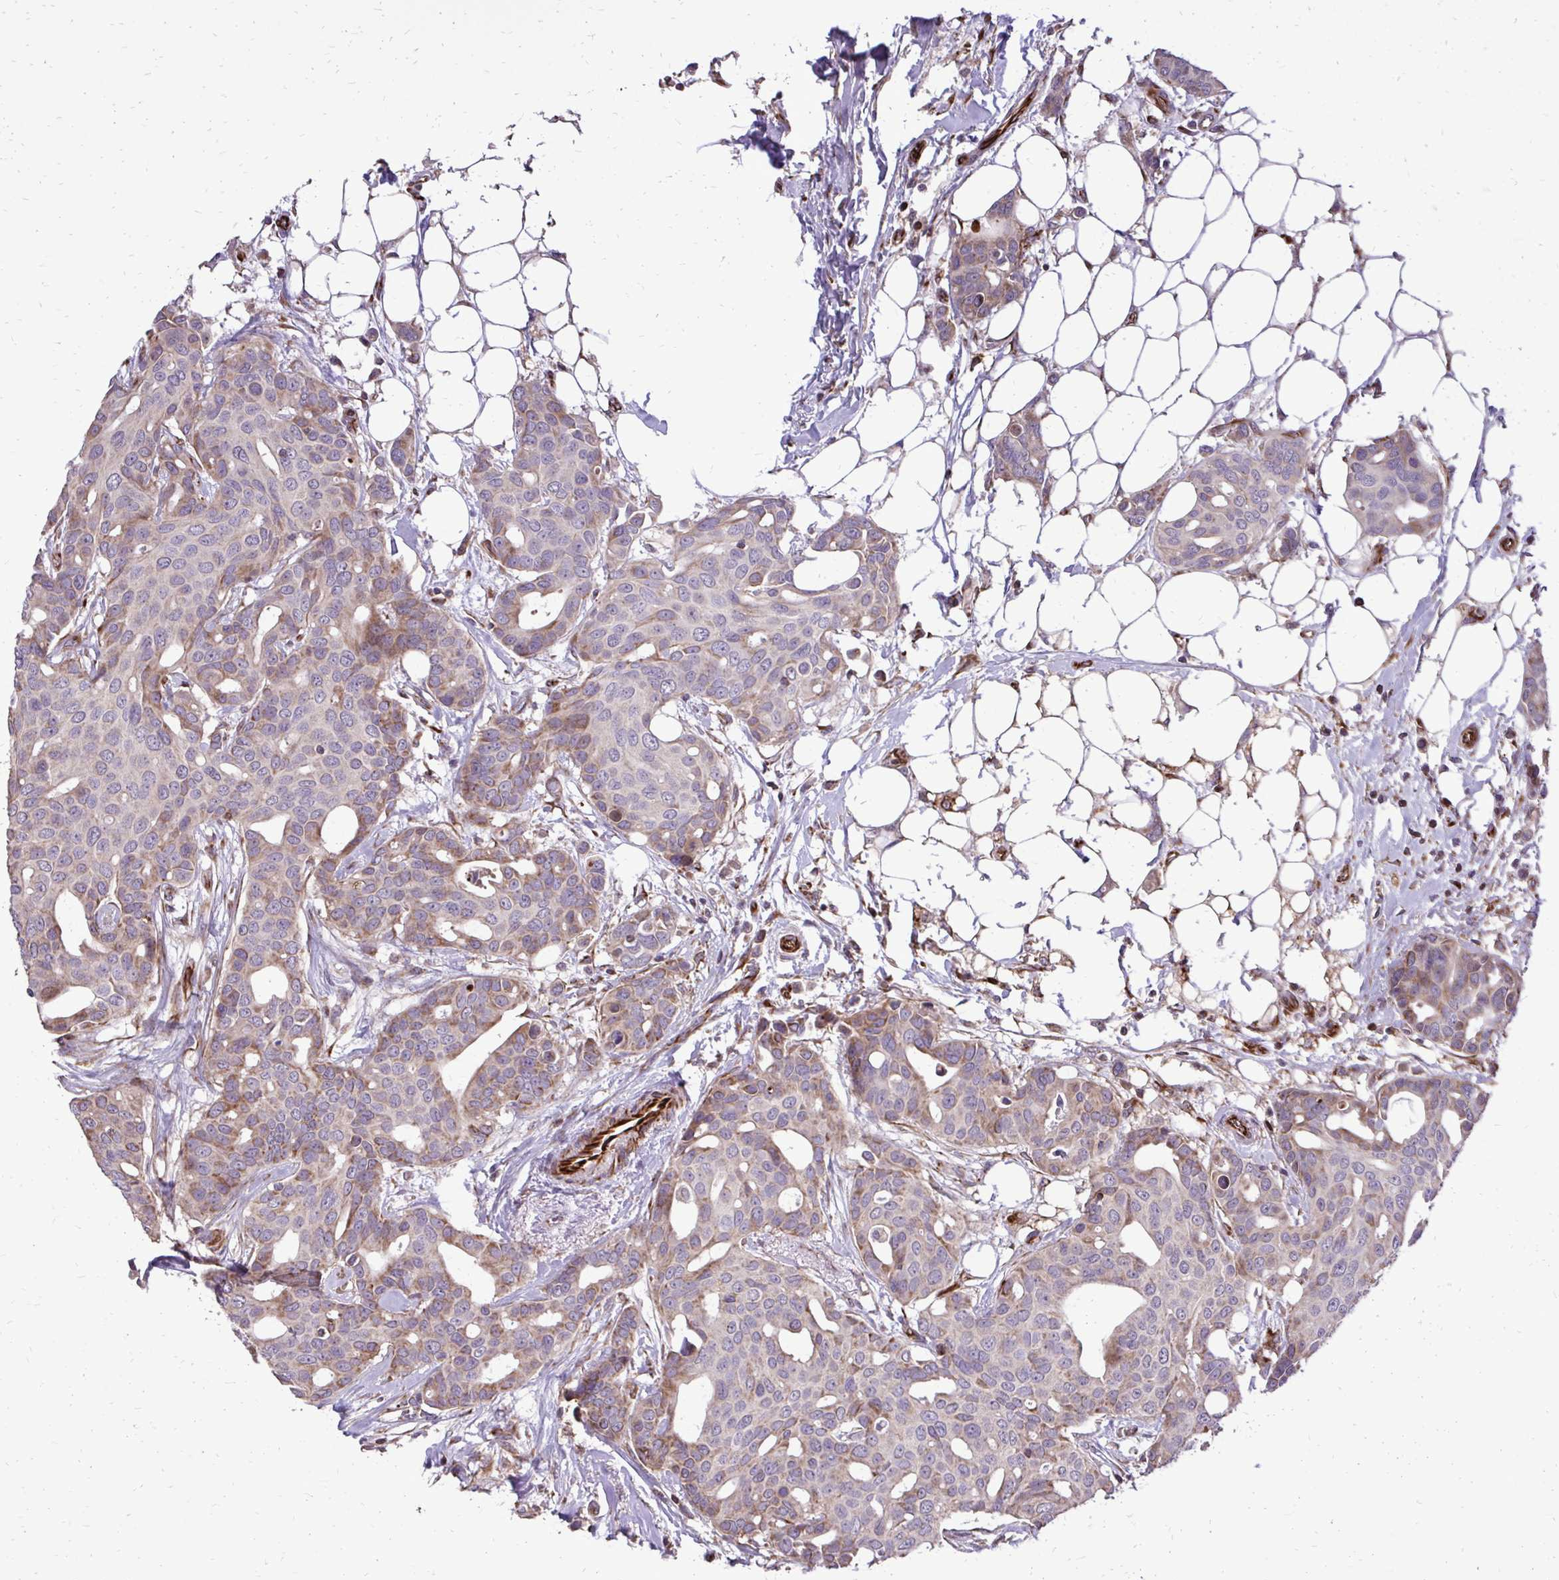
{"staining": {"intensity": "moderate", "quantity": "<25%", "location": "cytoplasmic/membranous"}, "tissue": "breast cancer", "cell_type": "Tumor cells", "image_type": "cancer", "snomed": [{"axis": "morphology", "description": "Duct carcinoma"}, {"axis": "topography", "description": "Breast"}], "caption": "This is an image of immunohistochemistry staining of breast cancer, which shows moderate staining in the cytoplasmic/membranous of tumor cells.", "gene": "ABCC3", "patient": {"sex": "female", "age": 54}}